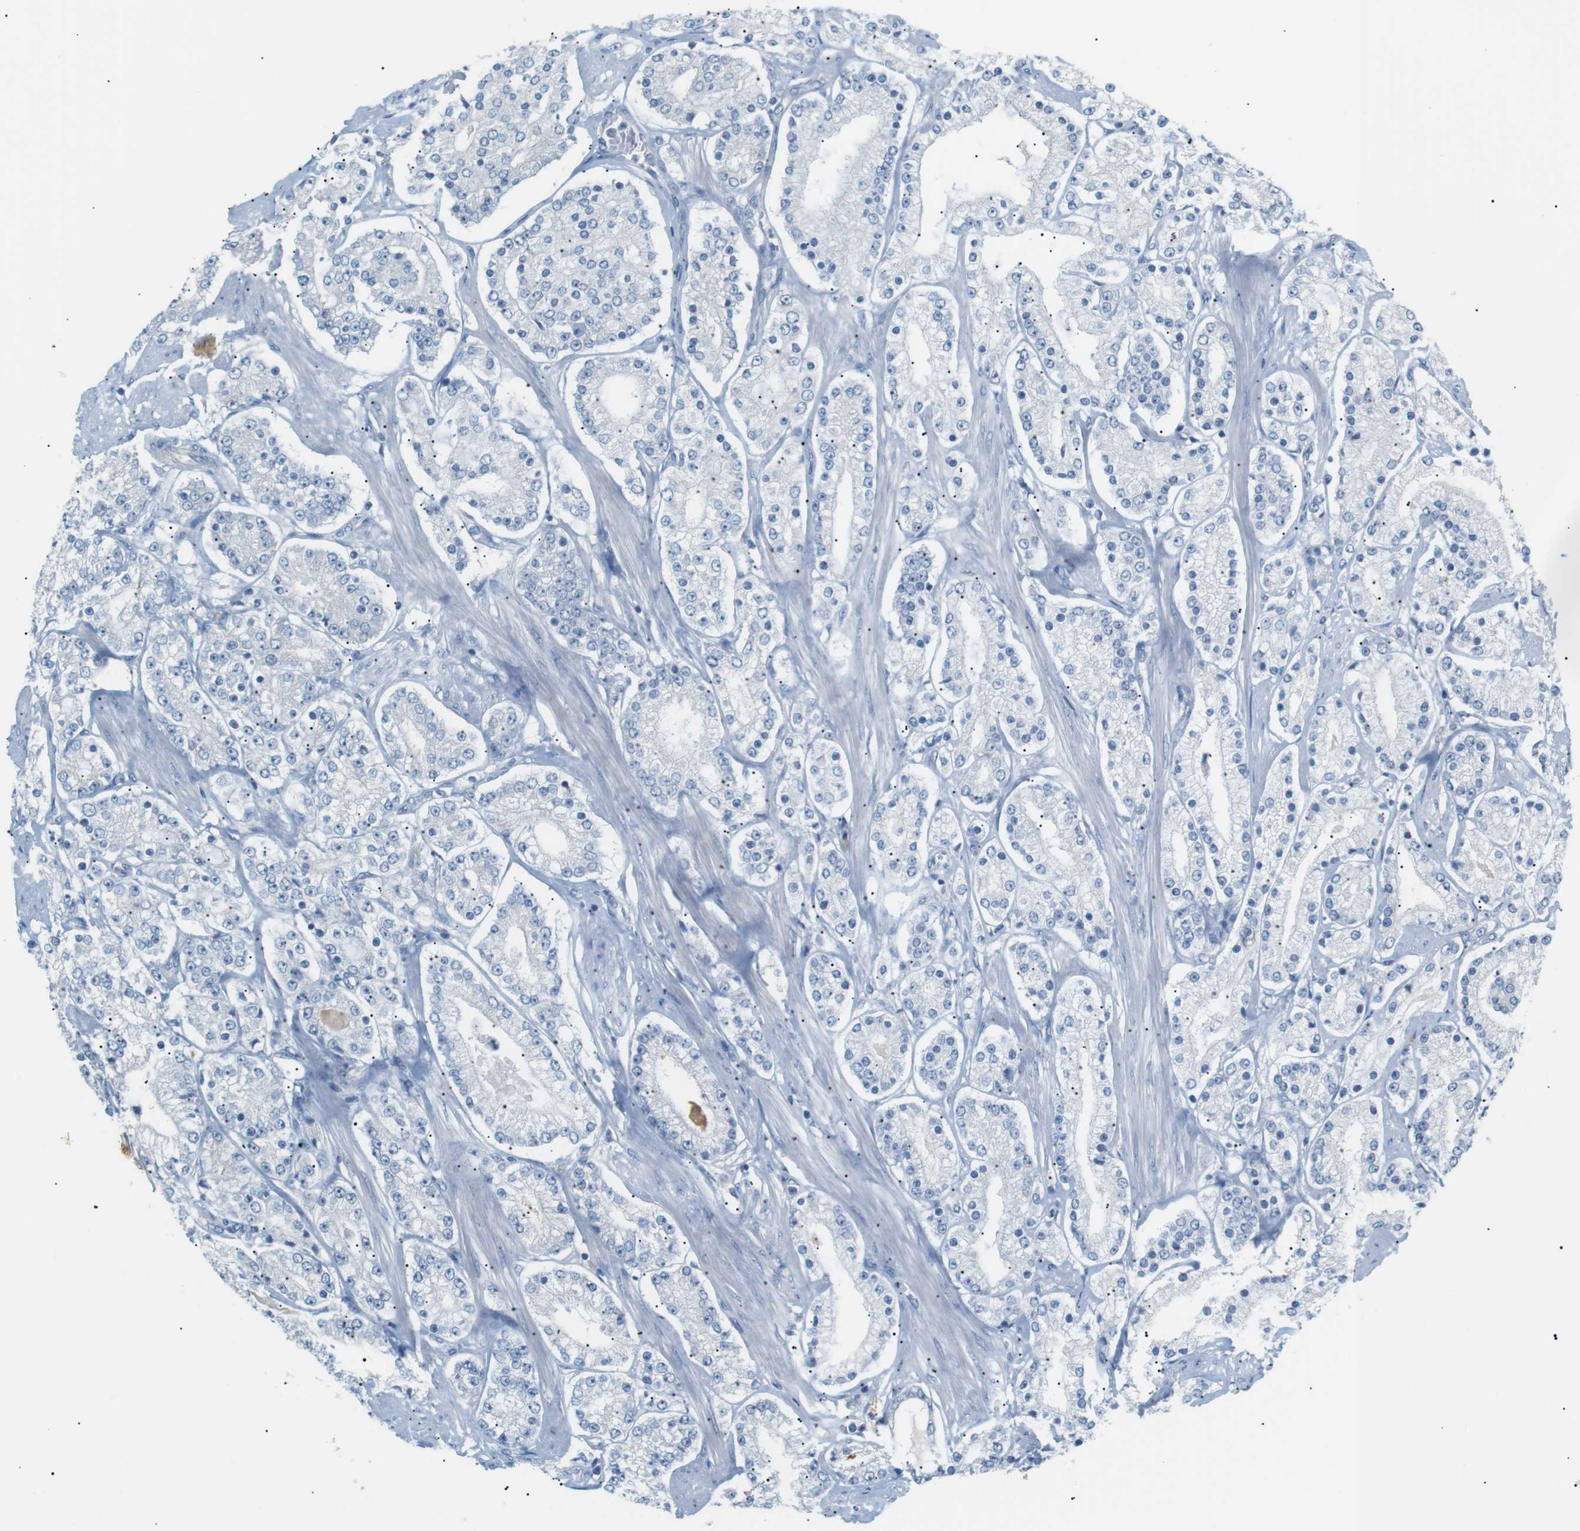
{"staining": {"intensity": "negative", "quantity": "none", "location": "none"}, "tissue": "prostate cancer", "cell_type": "Tumor cells", "image_type": "cancer", "snomed": [{"axis": "morphology", "description": "Adenocarcinoma, Low grade"}, {"axis": "topography", "description": "Prostate"}], "caption": "This is a photomicrograph of immunohistochemistry (IHC) staining of prostate cancer, which shows no expression in tumor cells.", "gene": "CDH26", "patient": {"sex": "male", "age": 63}}